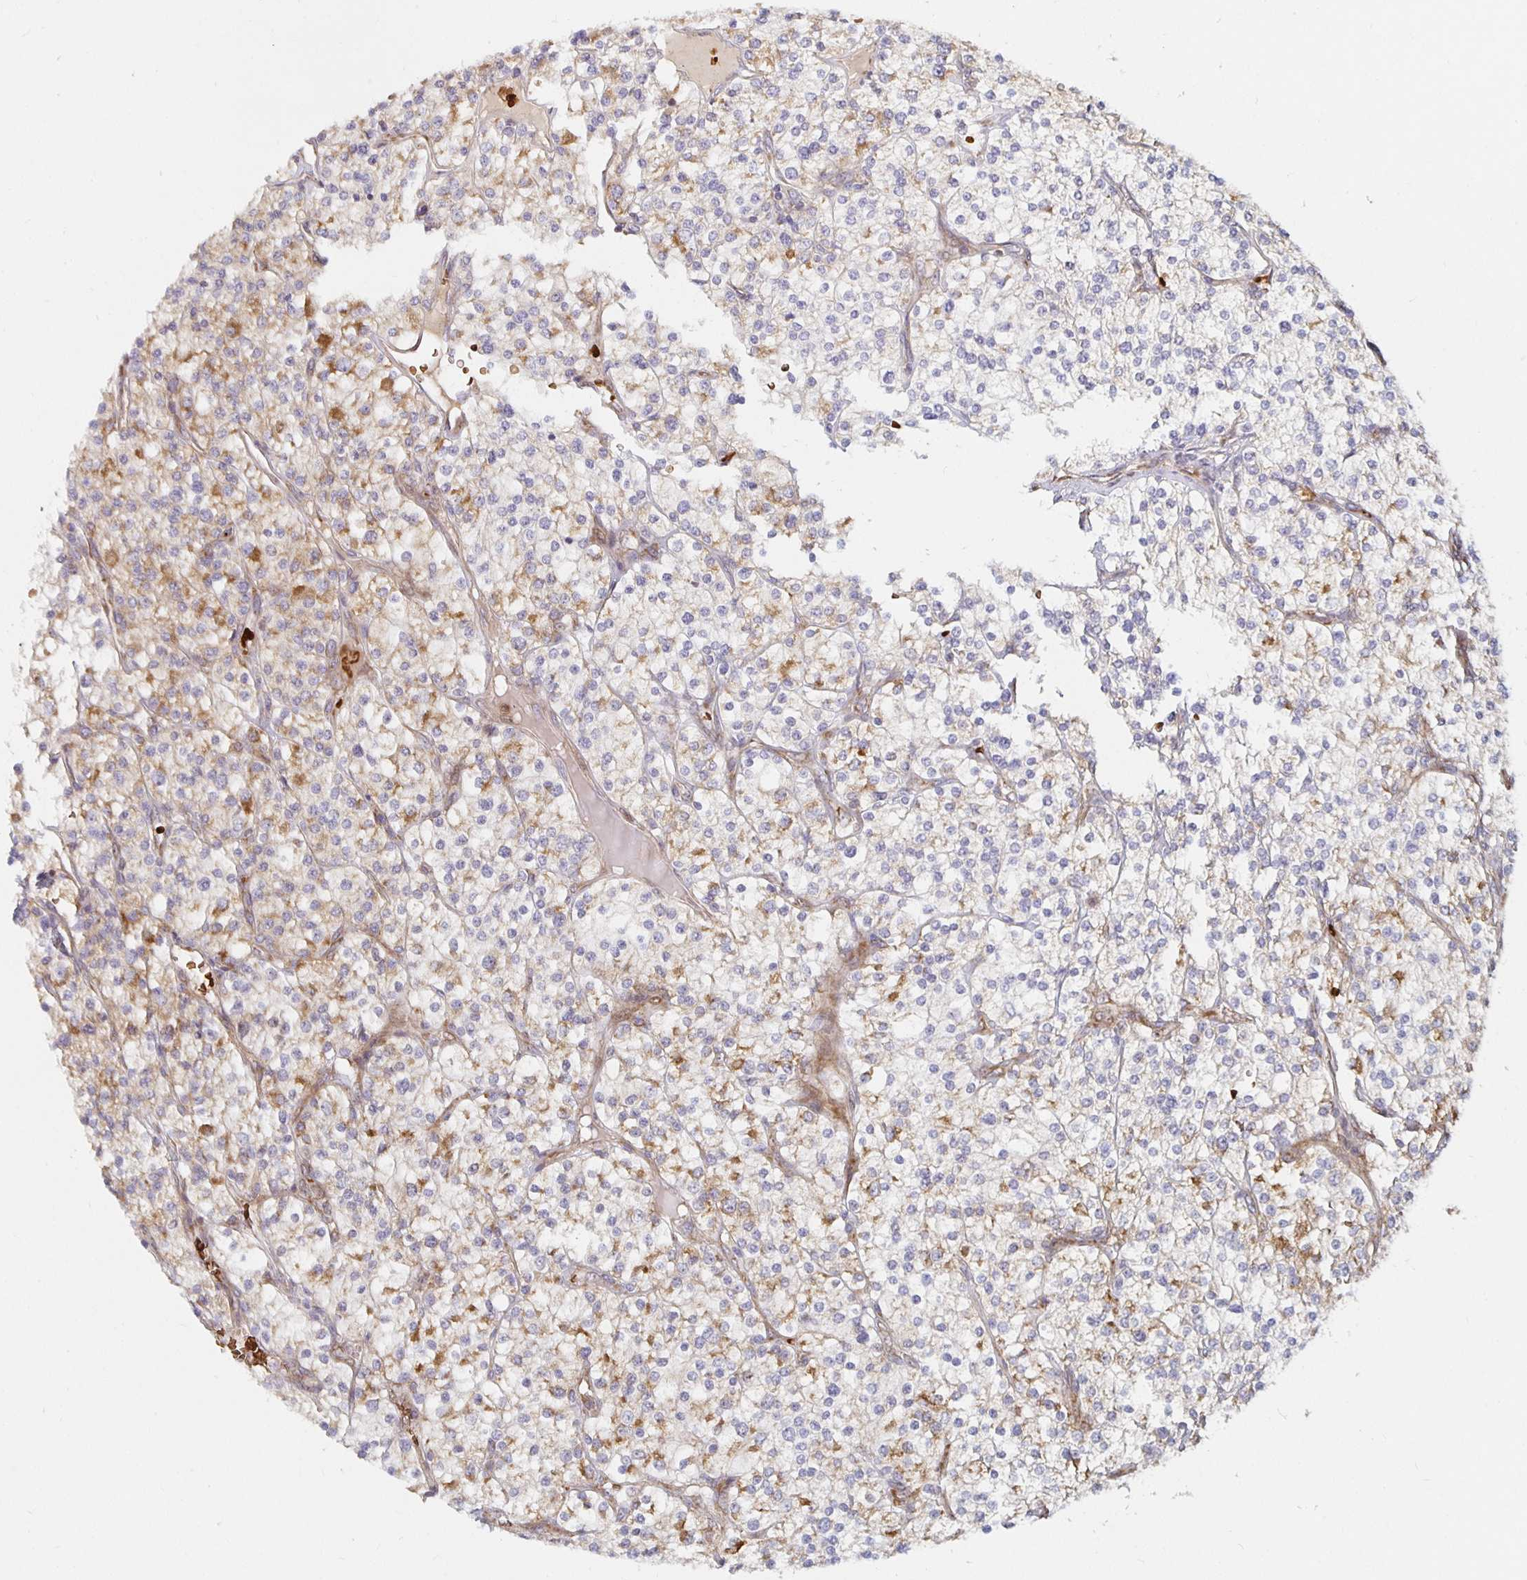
{"staining": {"intensity": "weak", "quantity": "25%-75%", "location": "cytoplasmic/membranous"}, "tissue": "renal cancer", "cell_type": "Tumor cells", "image_type": "cancer", "snomed": [{"axis": "morphology", "description": "Adenocarcinoma, NOS"}, {"axis": "topography", "description": "Kidney"}], "caption": "Renal cancer (adenocarcinoma) was stained to show a protein in brown. There is low levels of weak cytoplasmic/membranous expression in about 25%-75% of tumor cells.", "gene": "MRPL28", "patient": {"sex": "male", "age": 80}}